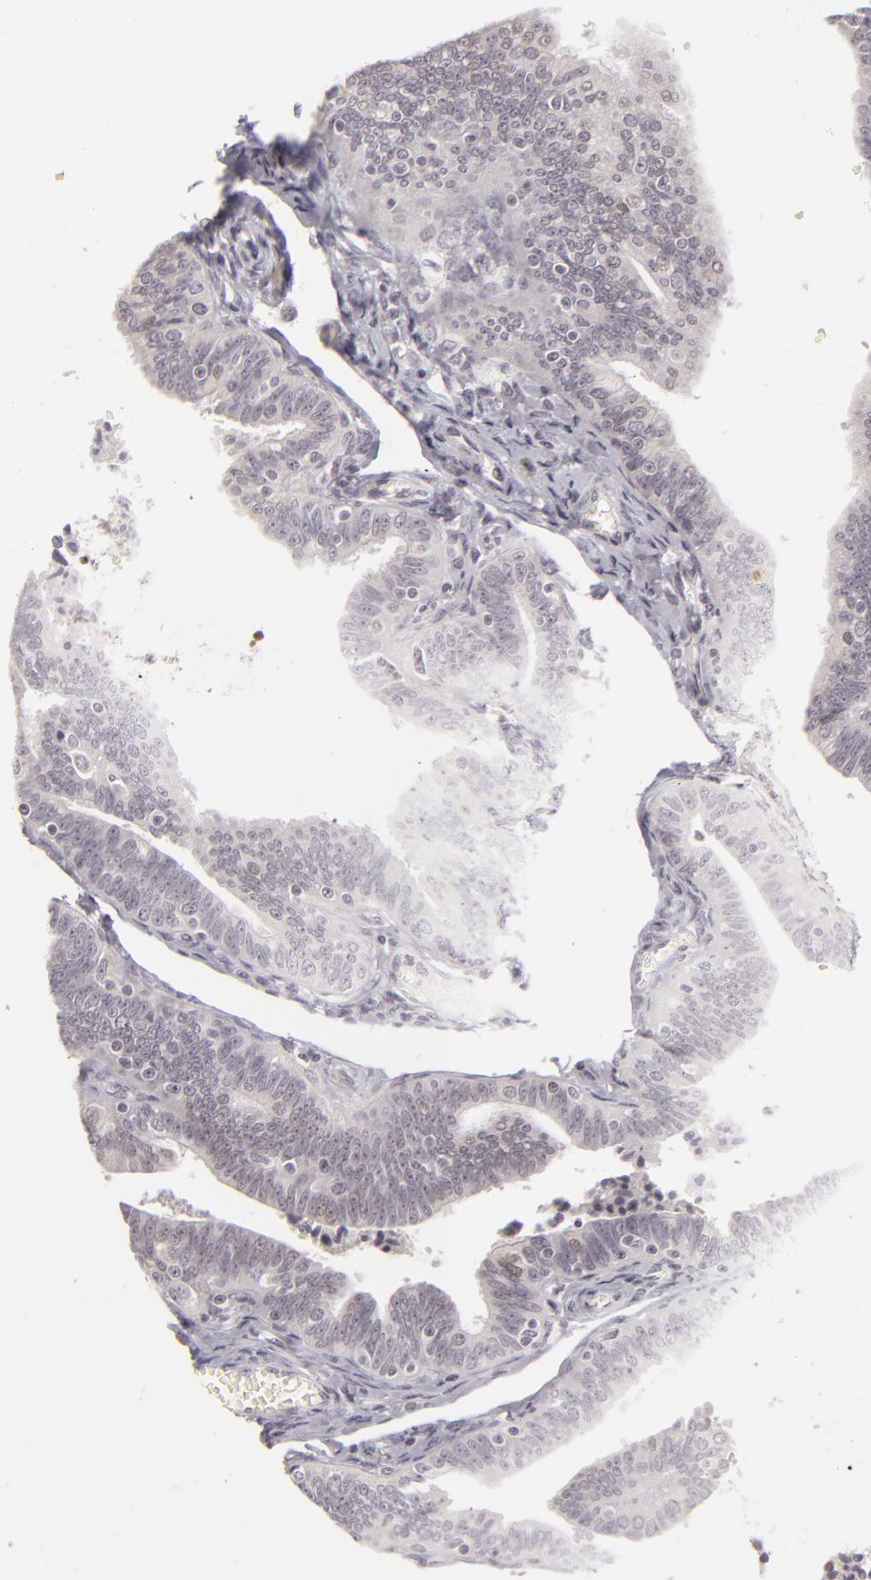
{"staining": {"intensity": "weak", "quantity": "<25%", "location": "cytoplasmic/membranous,nuclear"}, "tissue": "fallopian tube", "cell_type": "Glandular cells", "image_type": "normal", "snomed": [{"axis": "morphology", "description": "Normal tissue, NOS"}, {"axis": "topography", "description": "Fallopian tube"}, {"axis": "topography", "description": "Ovary"}], "caption": "High power microscopy micrograph of an immunohistochemistry (IHC) image of unremarkable fallopian tube, revealing no significant positivity in glandular cells.", "gene": "SIX1", "patient": {"sex": "female", "age": 69}}